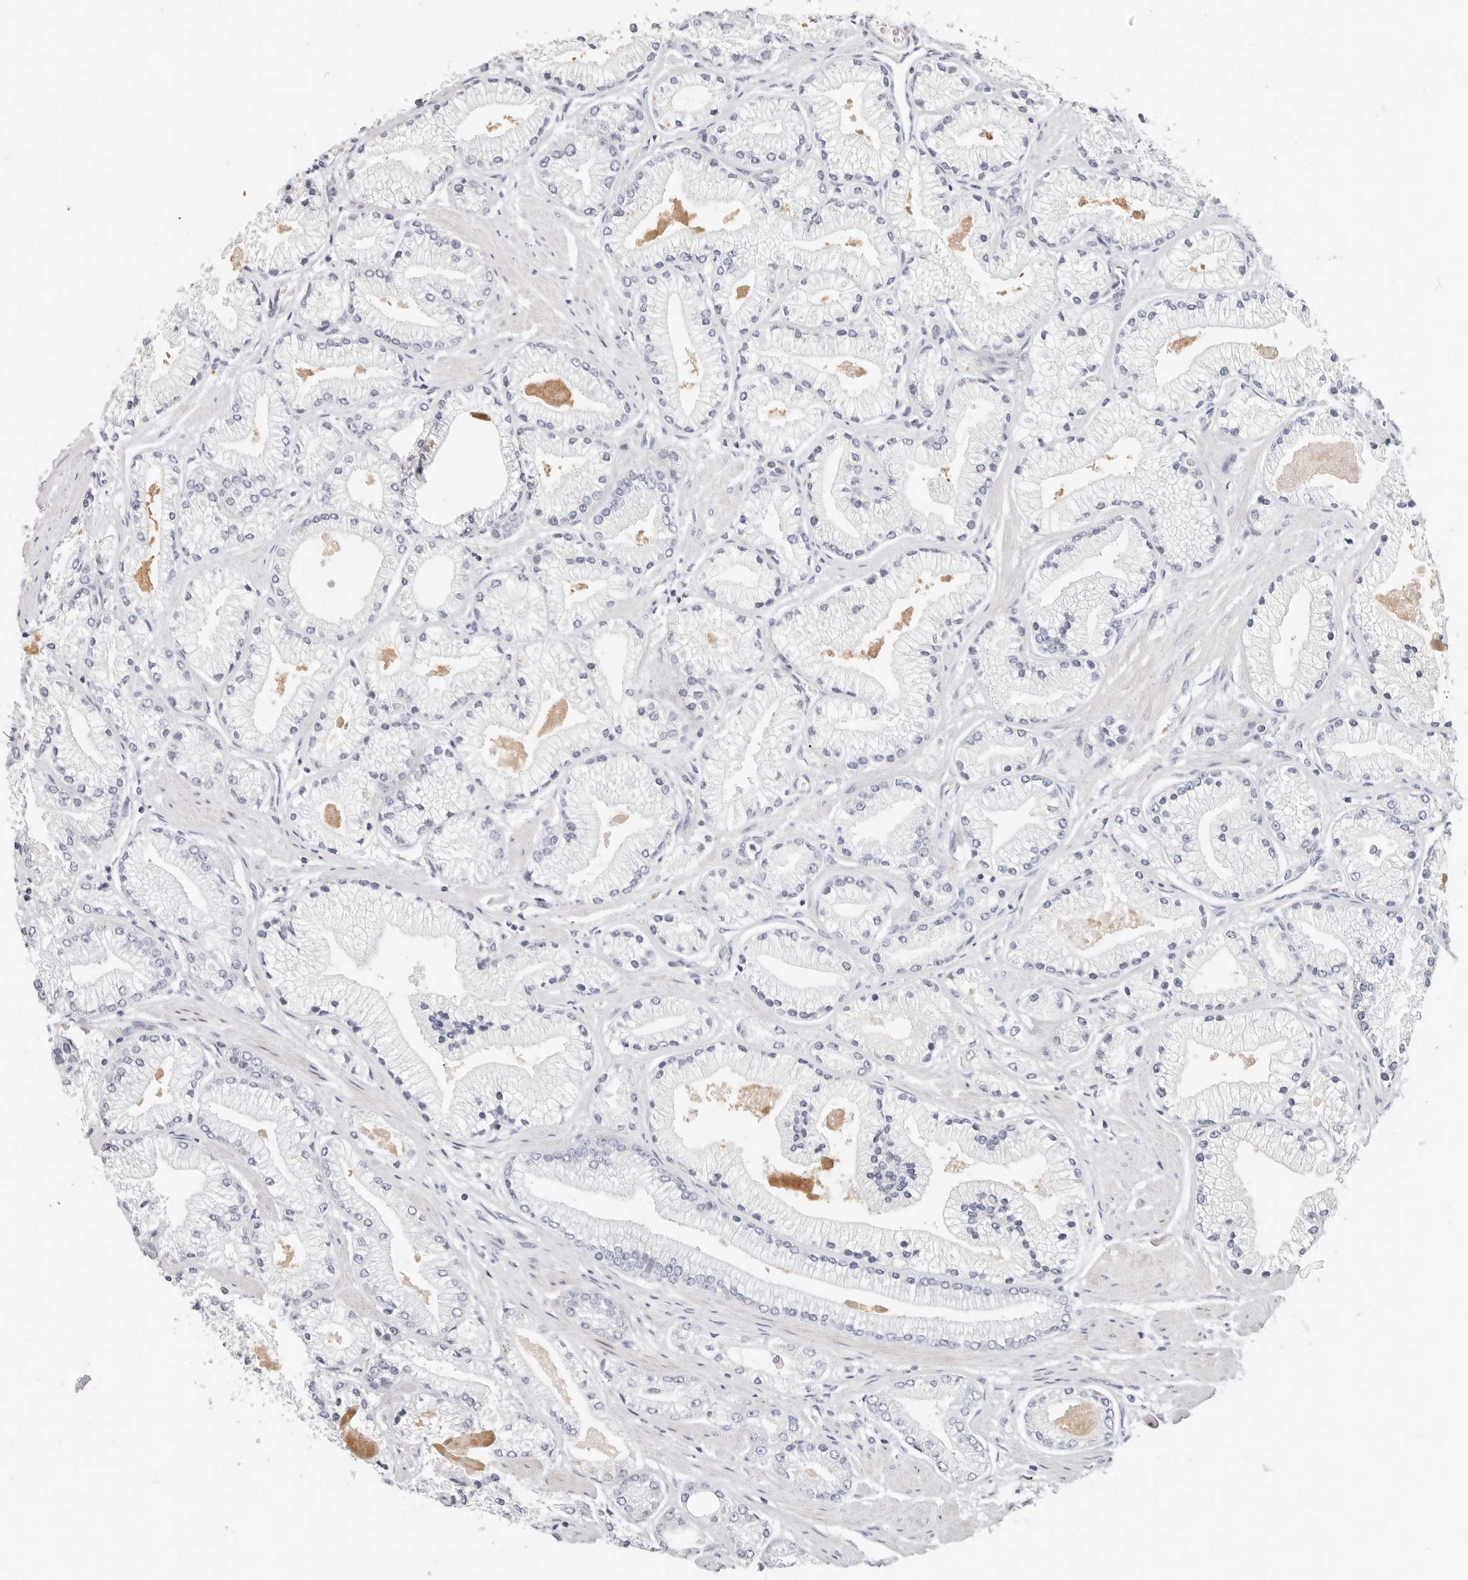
{"staining": {"intensity": "negative", "quantity": "none", "location": "none"}, "tissue": "prostate cancer", "cell_type": "Tumor cells", "image_type": "cancer", "snomed": [{"axis": "morphology", "description": "Adenocarcinoma, High grade"}, {"axis": "topography", "description": "Prostate"}], "caption": "Micrograph shows no protein expression in tumor cells of adenocarcinoma (high-grade) (prostate) tissue. (Stains: DAB (3,3'-diaminobenzidine) immunohistochemistry (IHC) with hematoxylin counter stain, Microscopy: brightfield microscopy at high magnification).", "gene": "ZRANB1", "patient": {"sex": "male", "age": 50}}